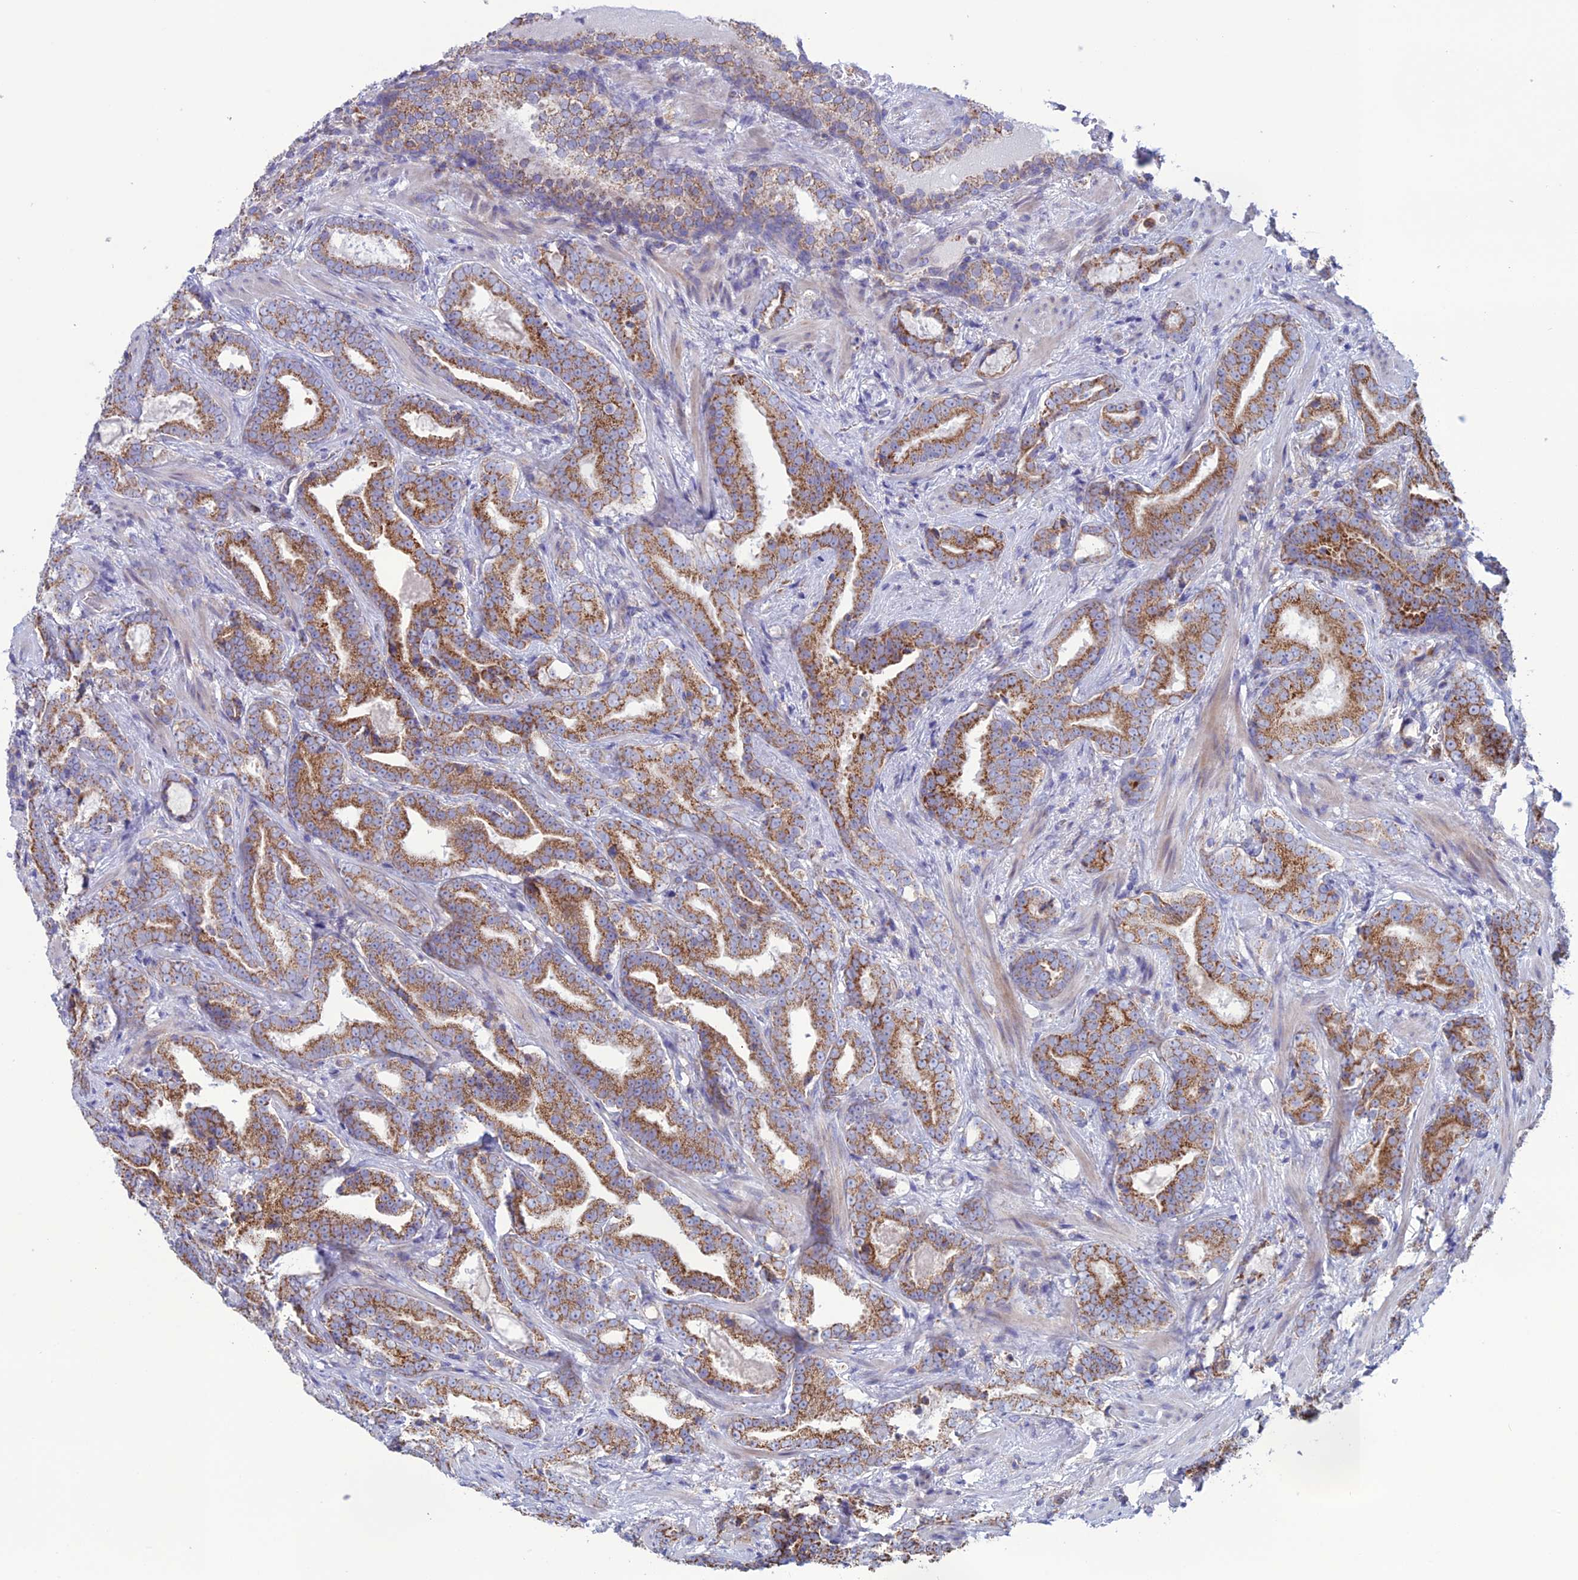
{"staining": {"intensity": "moderate", "quantity": ">75%", "location": "cytoplasmic/membranous"}, "tissue": "prostate cancer", "cell_type": "Tumor cells", "image_type": "cancer", "snomed": [{"axis": "morphology", "description": "Adenocarcinoma, Low grade"}, {"axis": "topography", "description": "Prostate"}], "caption": "A high-resolution micrograph shows IHC staining of prostate cancer, which reveals moderate cytoplasmic/membranous expression in approximately >75% of tumor cells.", "gene": "CLCN7", "patient": {"sex": "male", "age": 58}}